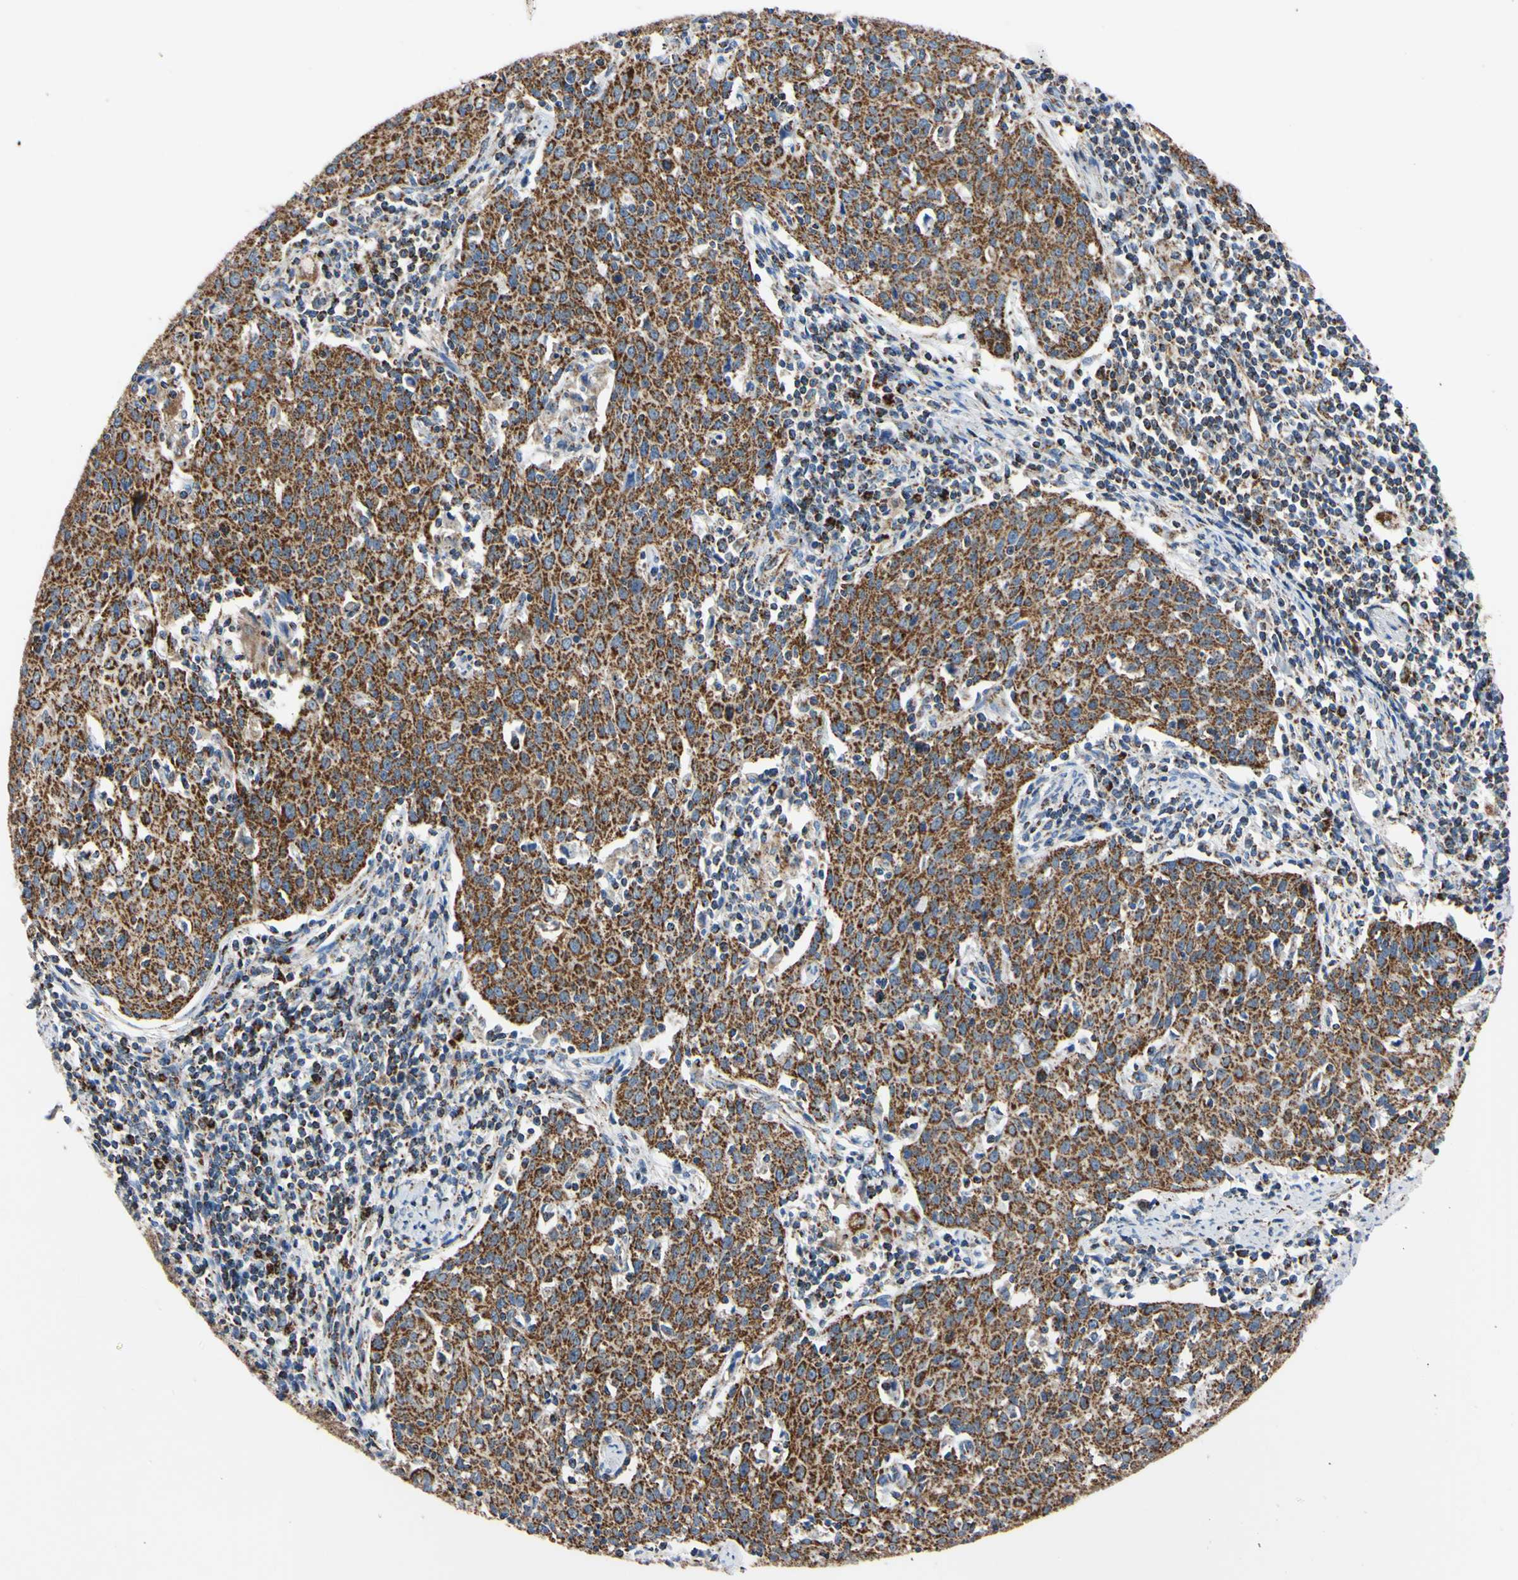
{"staining": {"intensity": "strong", "quantity": ">75%", "location": "cytoplasmic/membranous"}, "tissue": "cervical cancer", "cell_type": "Tumor cells", "image_type": "cancer", "snomed": [{"axis": "morphology", "description": "Squamous cell carcinoma, NOS"}, {"axis": "topography", "description": "Cervix"}], "caption": "Squamous cell carcinoma (cervical) stained for a protein exhibits strong cytoplasmic/membranous positivity in tumor cells.", "gene": "CLPP", "patient": {"sex": "female", "age": 38}}